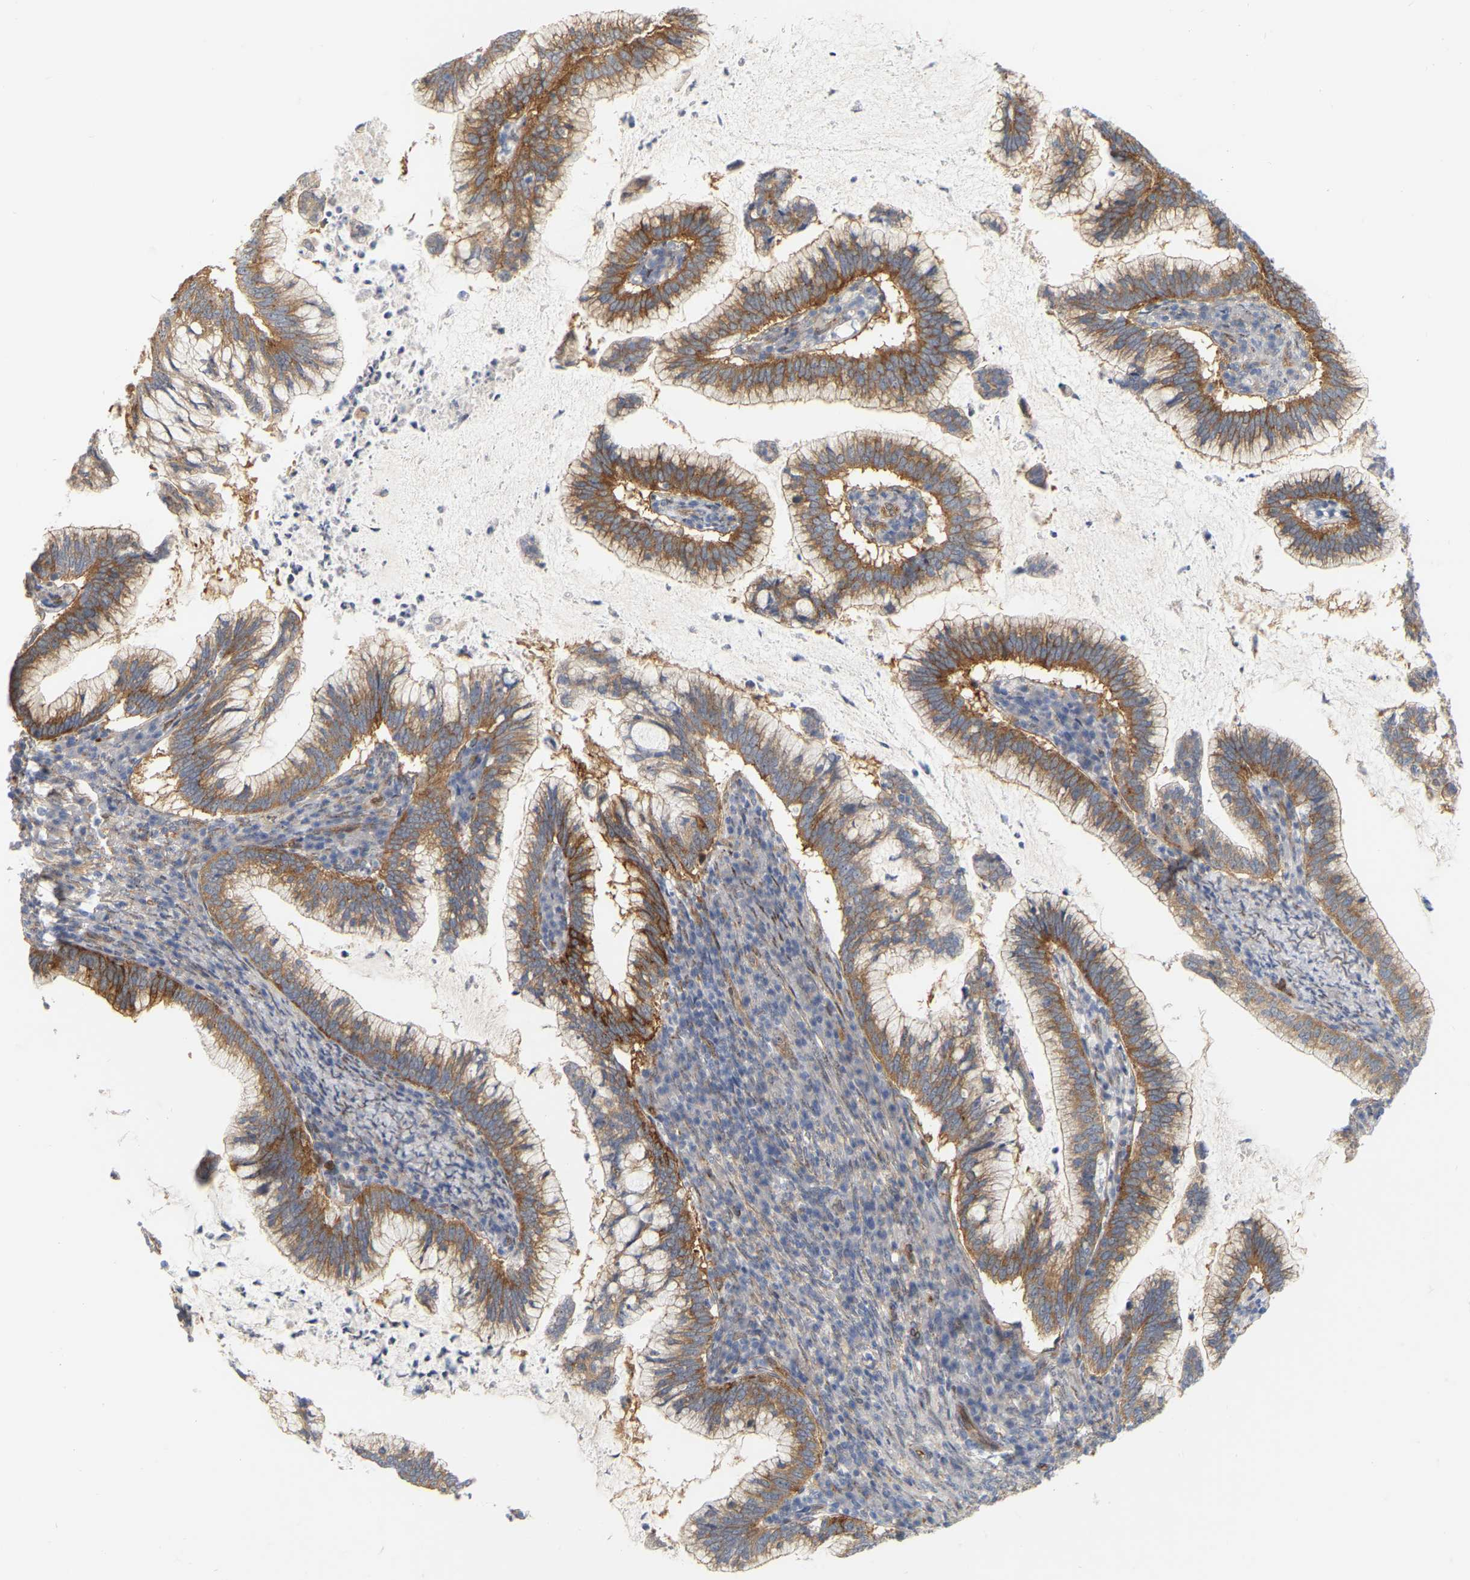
{"staining": {"intensity": "moderate", "quantity": ">75%", "location": "cytoplasmic/membranous"}, "tissue": "cervical cancer", "cell_type": "Tumor cells", "image_type": "cancer", "snomed": [{"axis": "morphology", "description": "Adenocarcinoma, NOS"}, {"axis": "topography", "description": "Cervix"}], "caption": "The image reveals staining of cervical adenocarcinoma, revealing moderate cytoplasmic/membranous protein positivity (brown color) within tumor cells.", "gene": "RAPH1", "patient": {"sex": "female", "age": 36}}